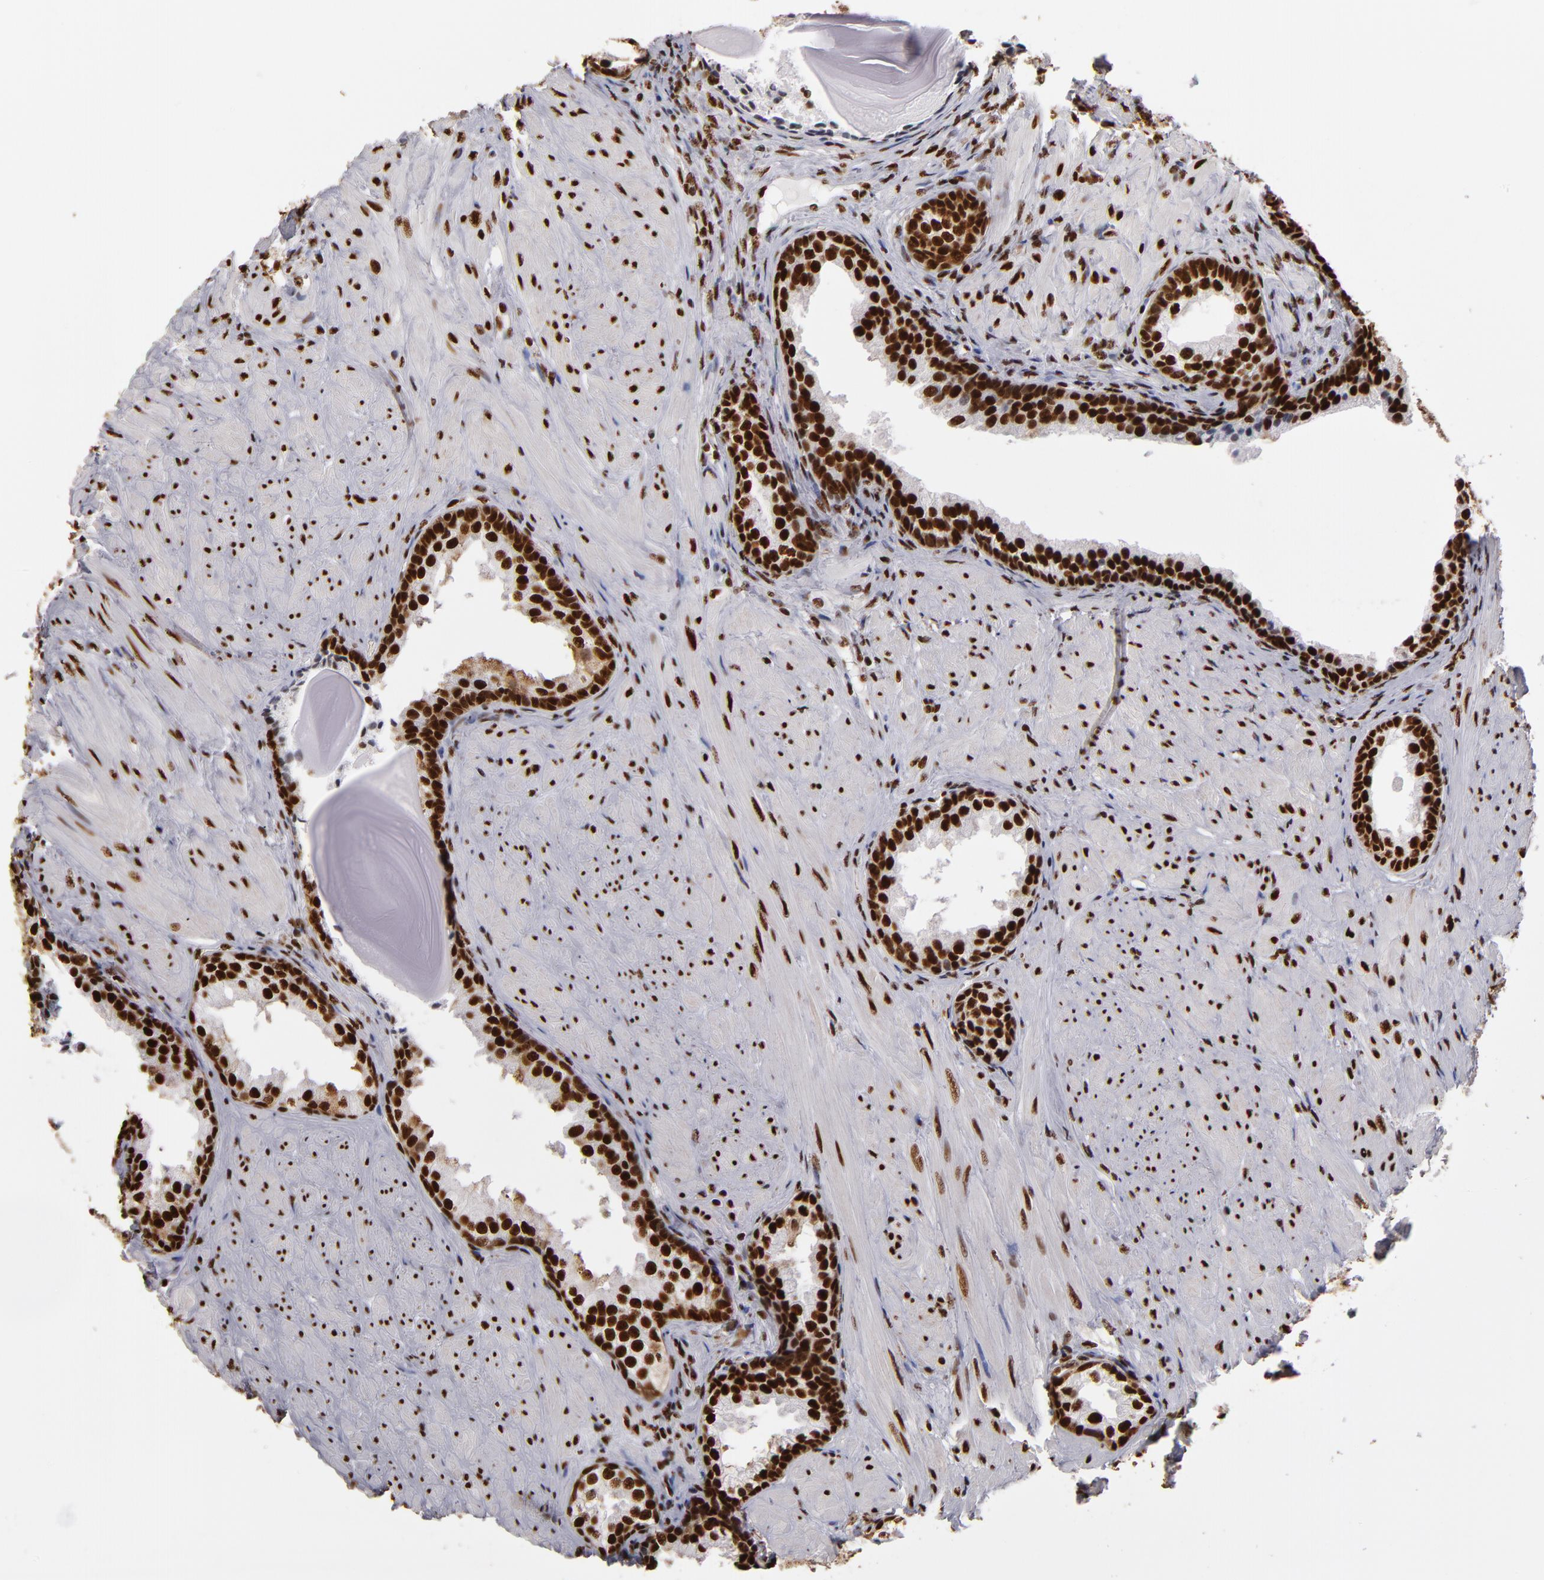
{"staining": {"intensity": "strong", "quantity": ">75%", "location": "nuclear"}, "tissue": "prostate cancer", "cell_type": "Tumor cells", "image_type": "cancer", "snomed": [{"axis": "morphology", "description": "Adenocarcinoma, Medium grade"}, {"axis": "topography", "description": "Prostate"}], "caption": "DAB immunohistochemical staining of adenocarcinoma (medium-grade) (prostate) exhibits strong nuclear protein positivity in approximately >75% of tumor cells. The staining is performed using DAB (3,3'-diaminobenzidine) brown chromogen to label protein expression. The nuclei are counter-stained blue using hematoxylin.", "gene": "MRE11", "patient": {"sex": "male", "age": 70}}